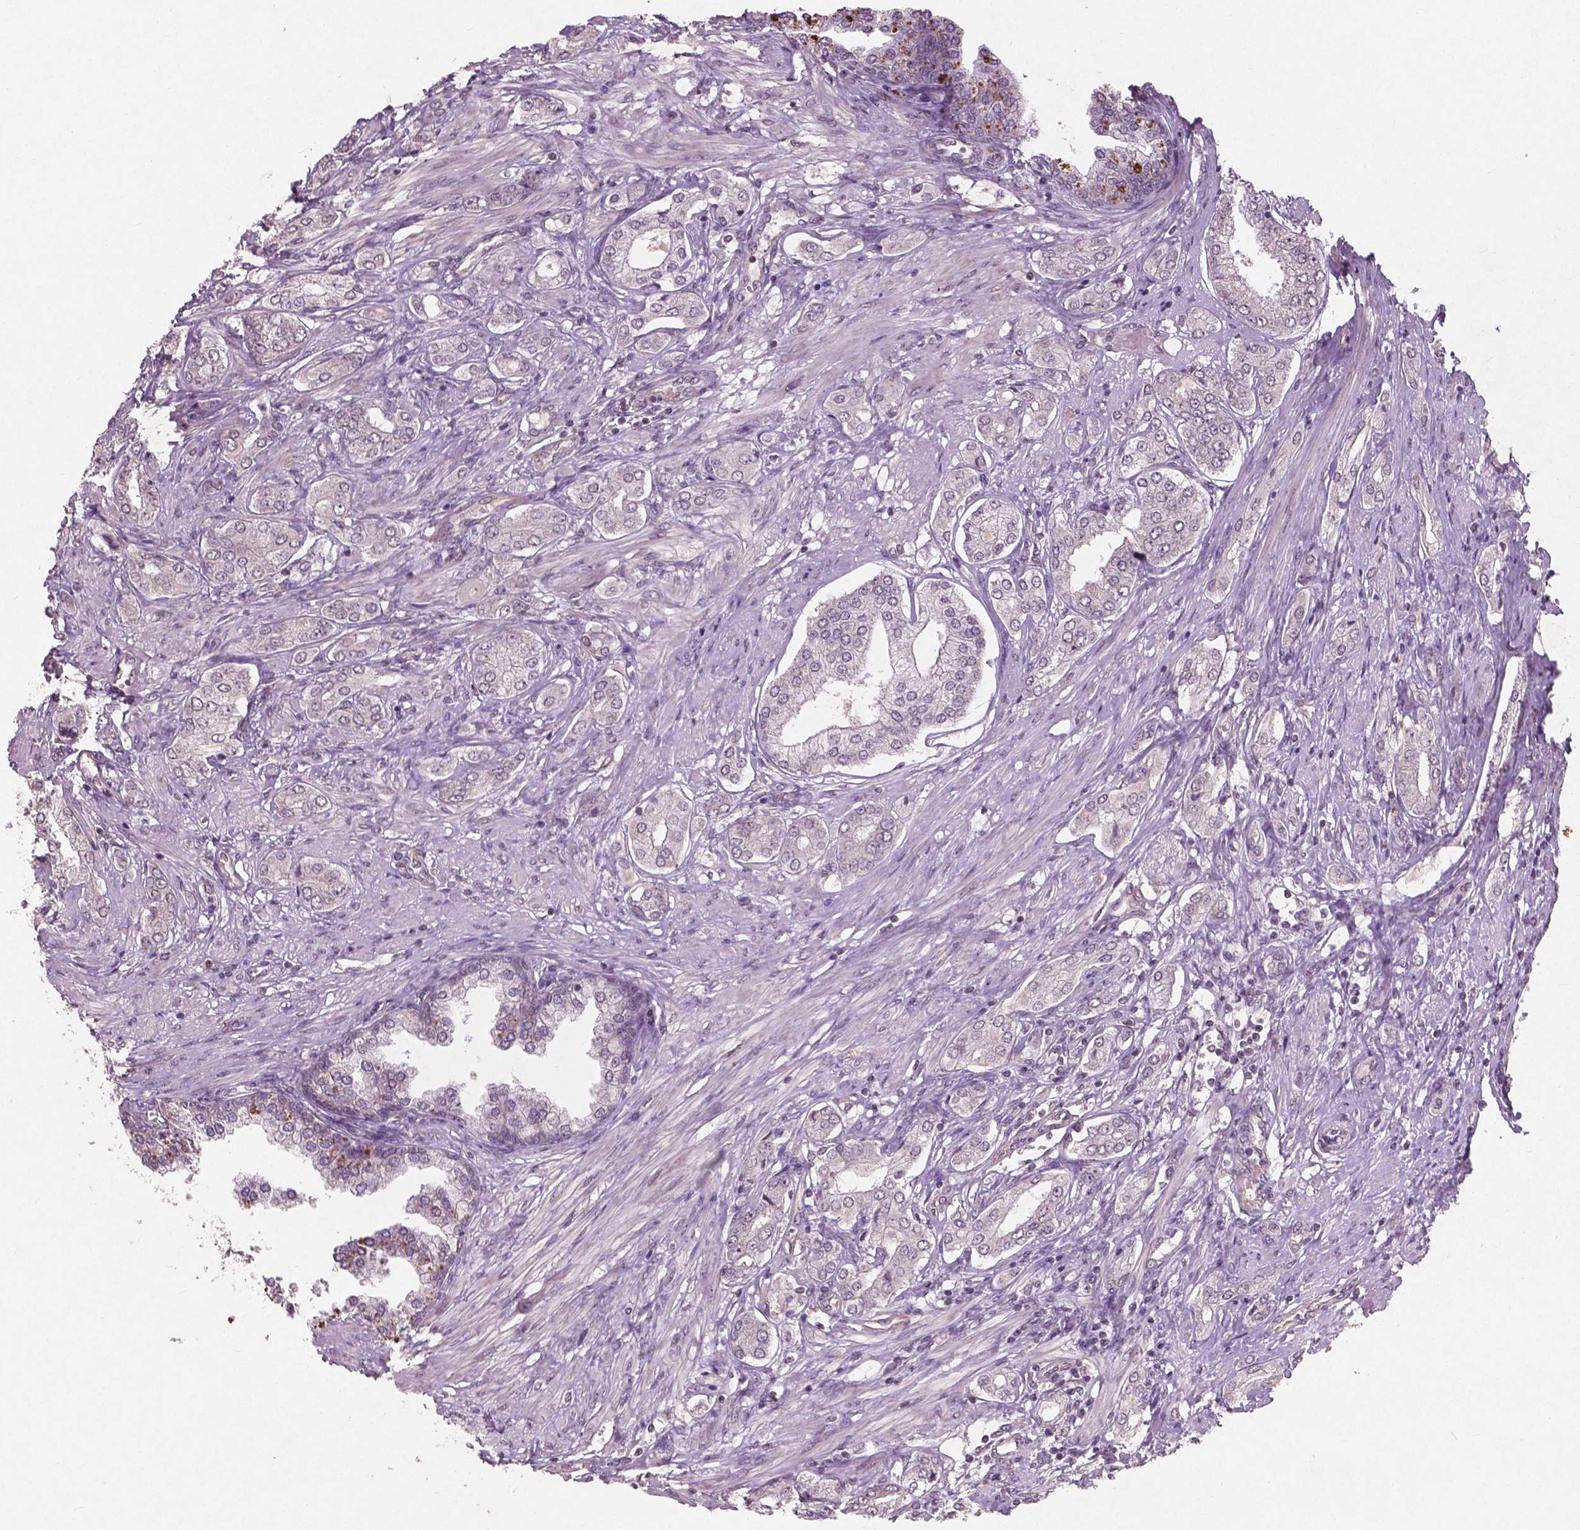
{"staining": {"intensity": "negative", "quantity": "none", "location": "none"}, "tissue": "prostate cancer", "cell_type": "Tumor cells", "image_type": "cancer", "snomed": [{"axis": "morphology", "description": "Adenocarcinoma, NOS"}, {"axis": "topography", "description": "Prostate"}], "caption": "A histopathology image of prostate adenocarcinoma stained for a protein exhibits no brown staining in tumor cells. Nuclei are stained in blue.", "gene": "SMAD2", "patient": {"sex": "male", "age": 63}}